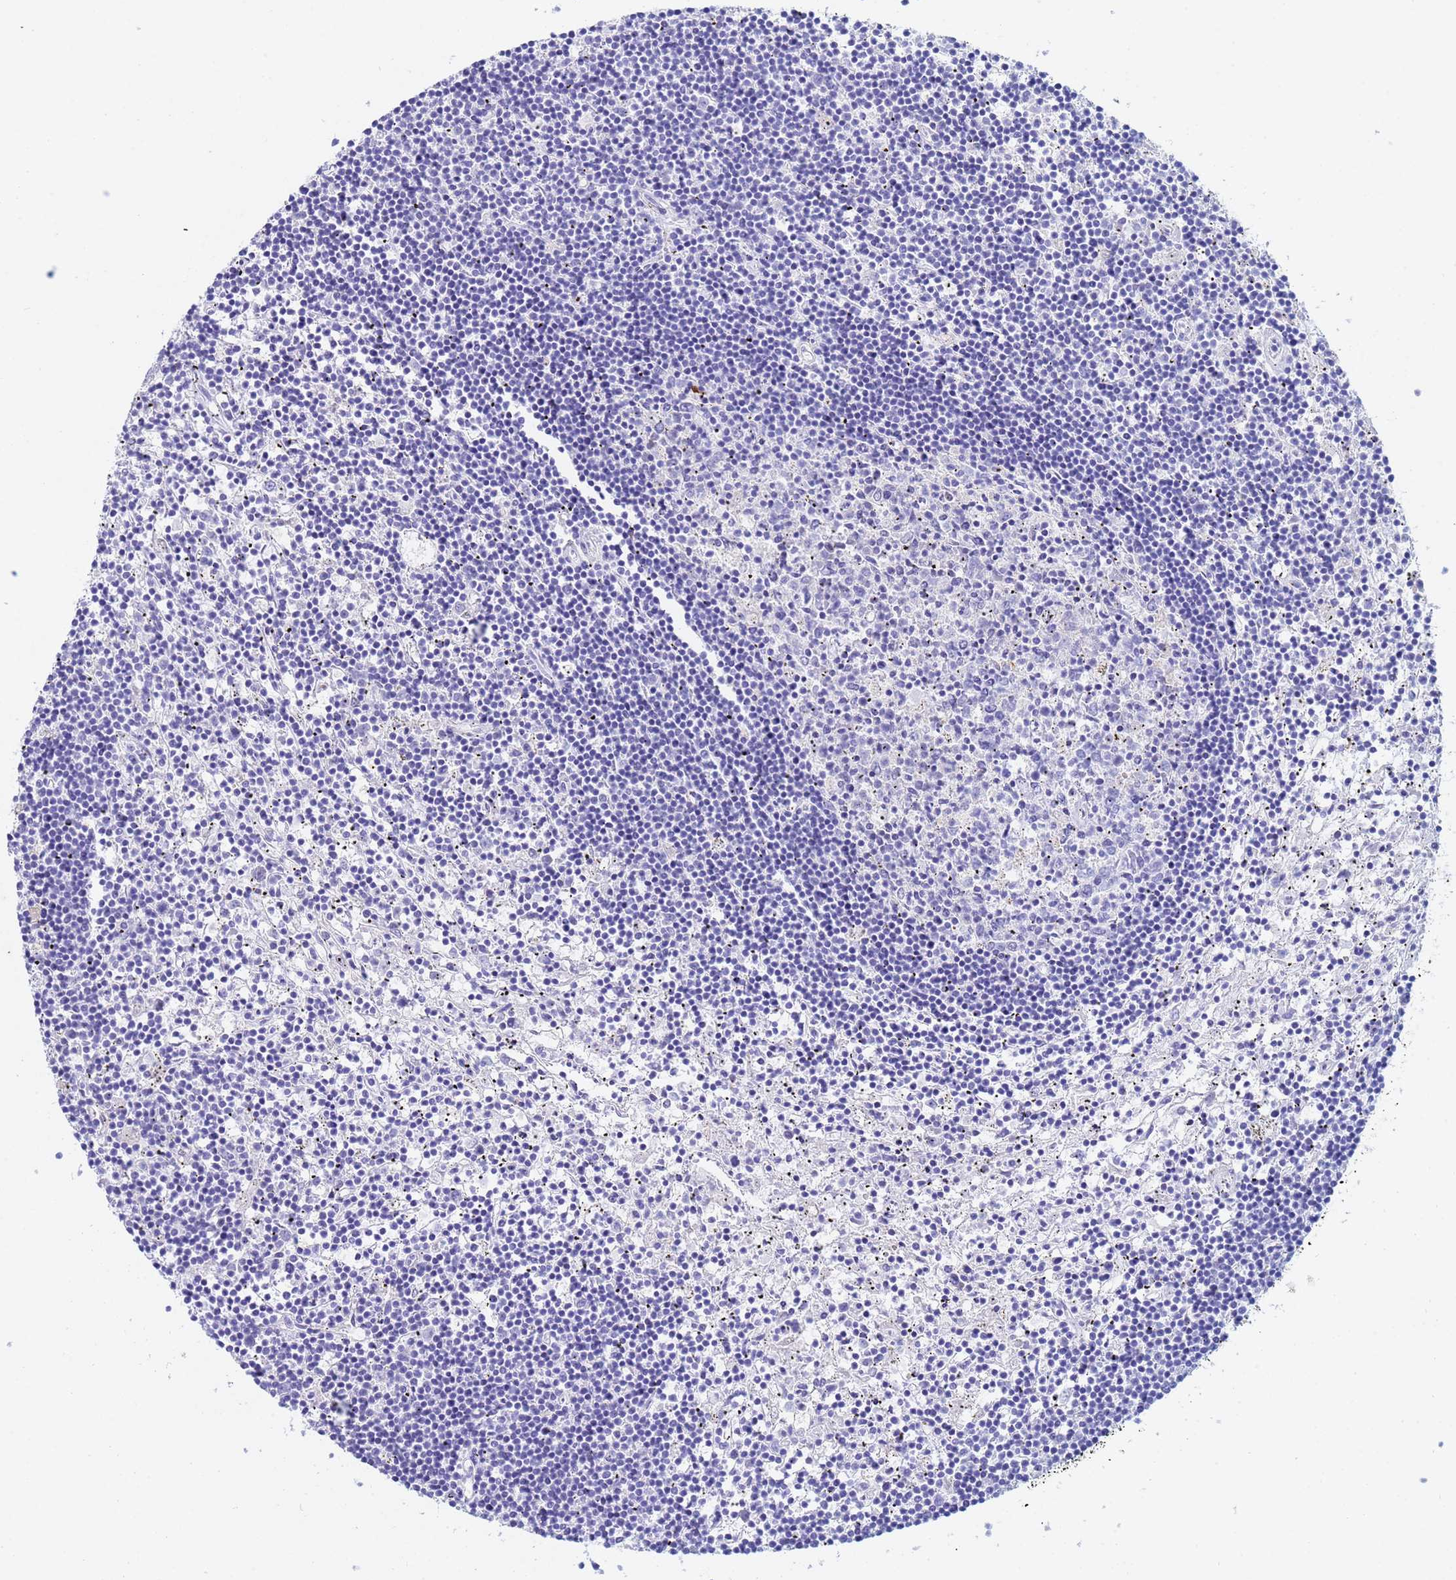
{"staining": {"intensity": "negative", "quantity": "none", "location": "none"}, "tissue": "lymphoma", "cell_type": "Tumor cells", "image_type": "cancer", "snomed": [{"axis": "morphology", "description": "Malignant lymphoma, non-Hodgkin's type, Low grade"}, {"axis": "topography", "description": "Spleen"}], "caption": "Tumor cells show no significant protein positivity in malignant lymphoma, non-Hodgkin's type (low-grade).", "gene": "CSTB", "patient": {"sex": "male", "age": 76}}